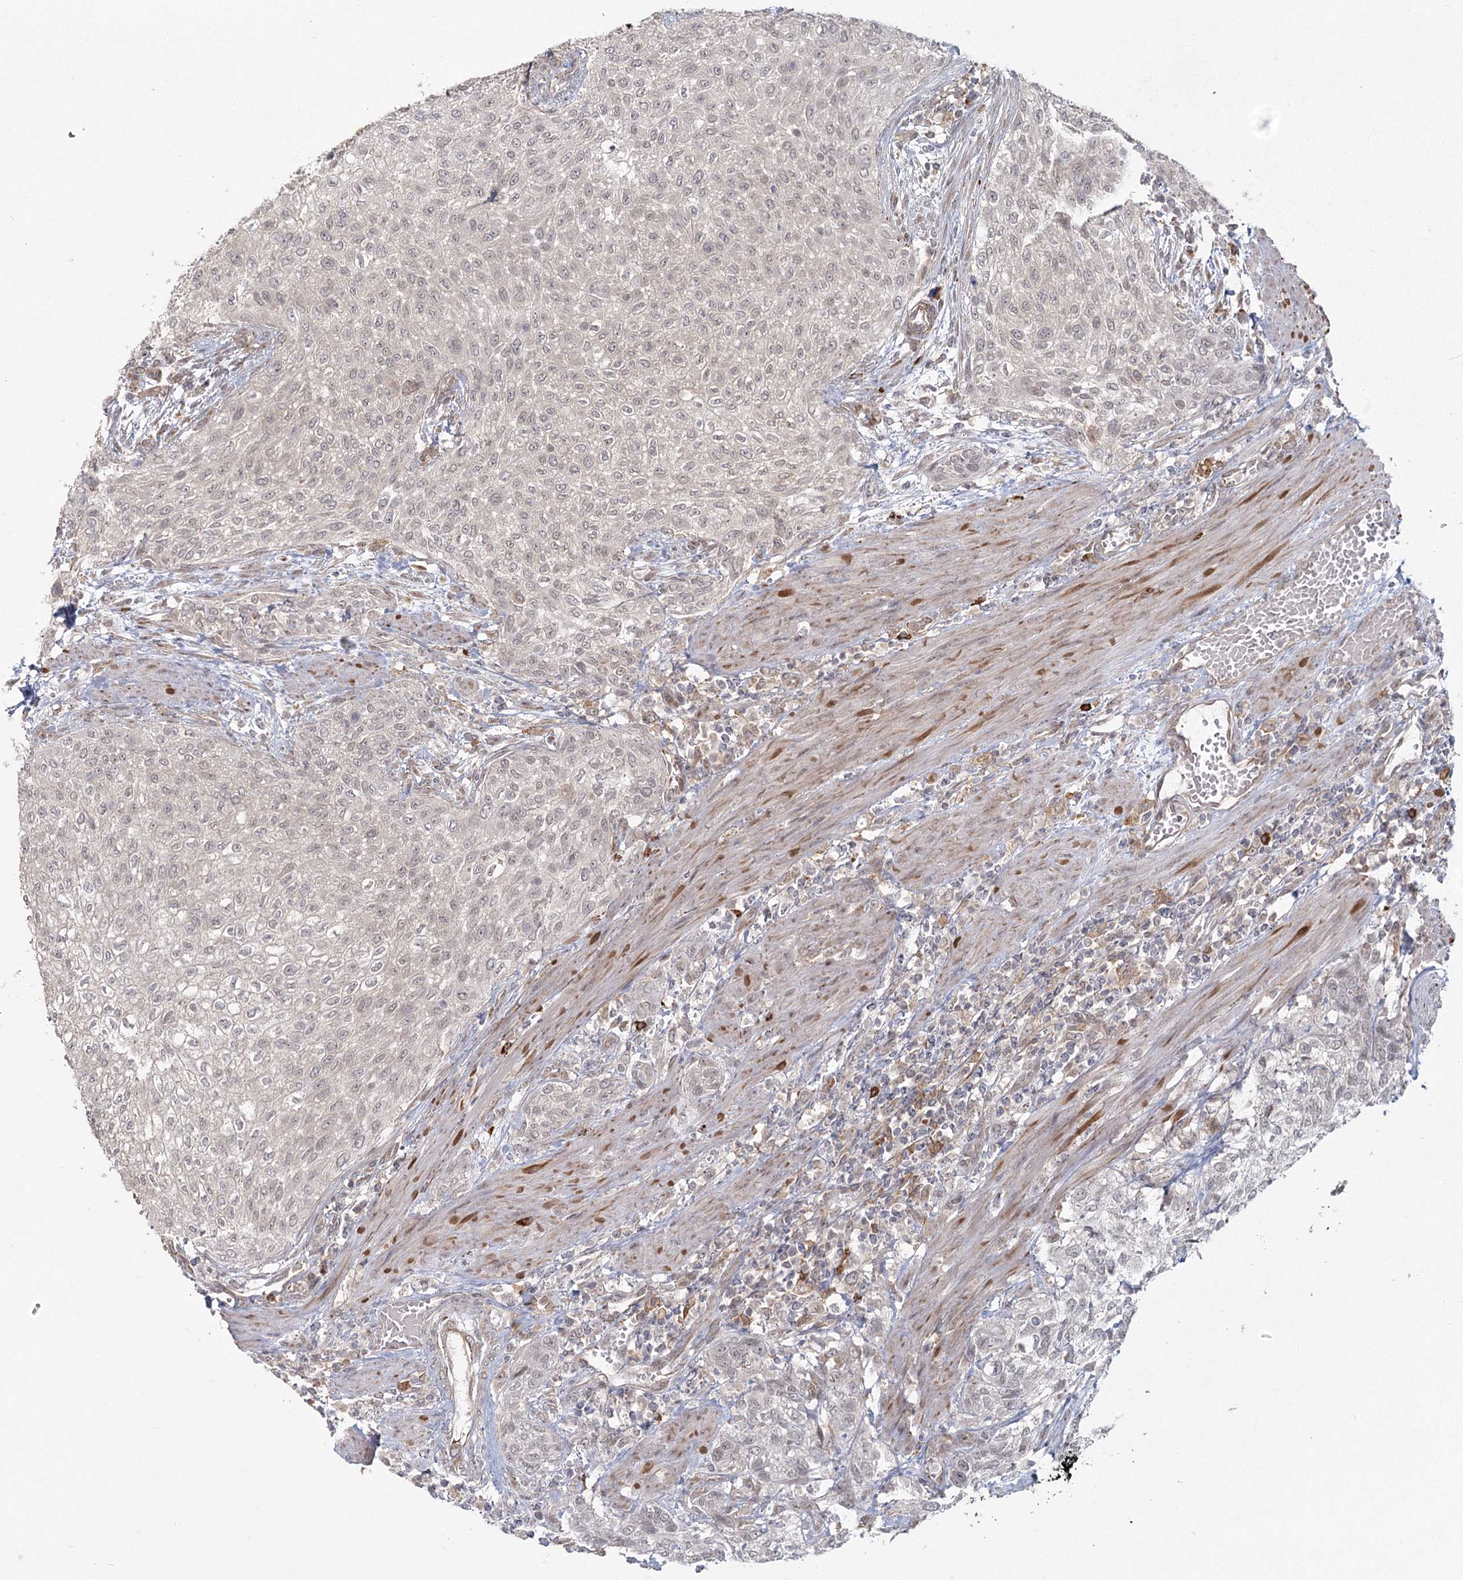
{"staining": {"intensity": "weak", "quantity": "<25%", "location": "nuclear"}, "tissue": "urothelial cancer", "cell_type": "Tumor cells", "image_type": "cancer", "snomed": [{"axis": "morphology", "description": "Urothelial carcinoma, High grade"}, {"axis": "topography", "description": "Urinary bladder"}], "caption": "An IHC photomicrograph of urothelial carcinoma (high-grade) is shown. There is no staining in tumor cells of urothelial carcinoma (high-grade).", "gene": "AP2M1", "patient": {"sex": "male", "age": 35}}